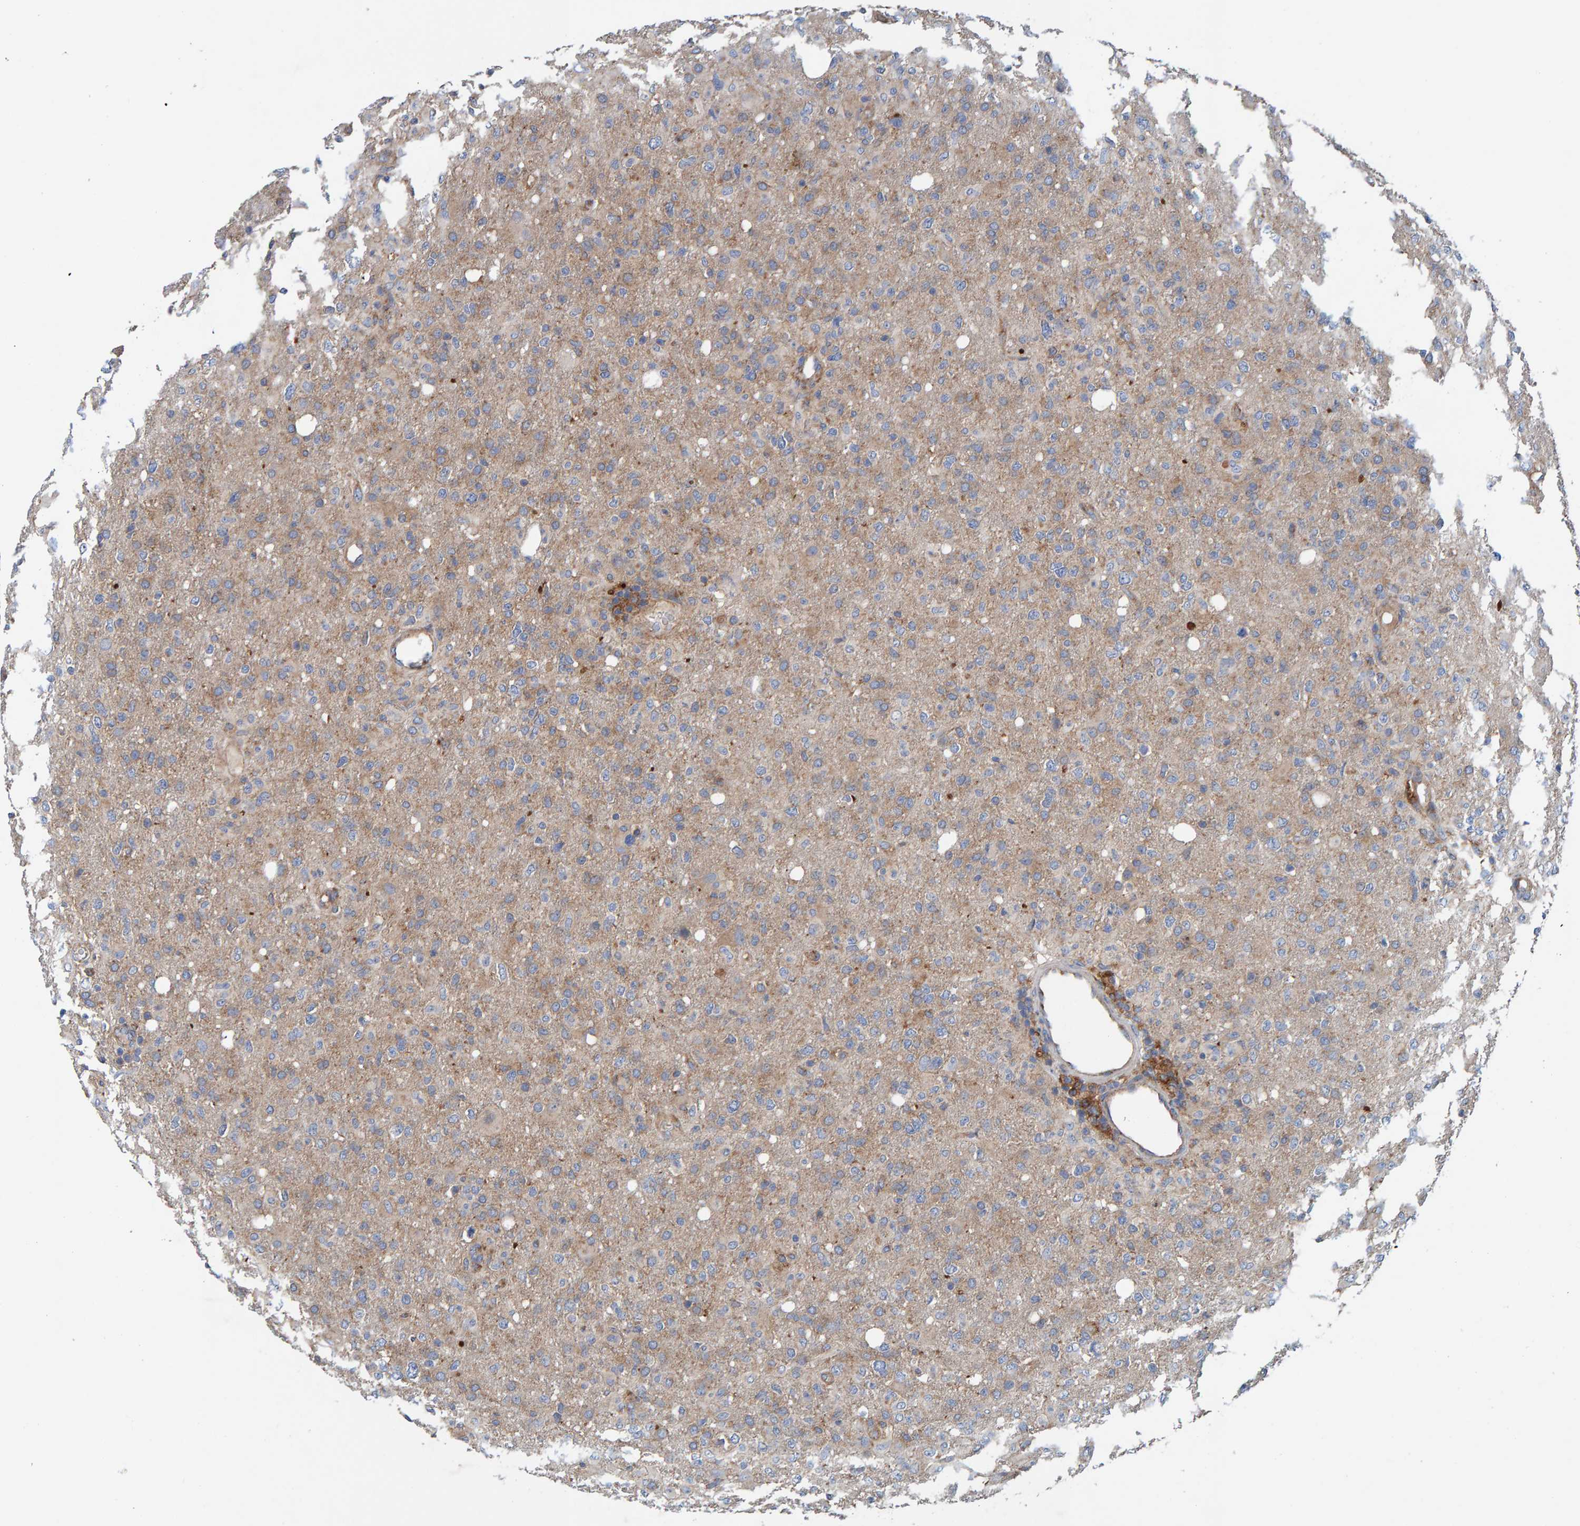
{"staining": {"intensity": "weak", "quantity": "25%-75%", "location": "cytoplasmic/membranous"}, "tissue": "glioma", "cell_type": "Tumor cells", "image_type": "cancer", "snomed": [{"axis": "morphology", "description": "Glioma, malignant, High grade"}, {"axis": "topography", "description": "Brain"}], "caption": "Weak cytoplasmic/membranous protein staining is present in about 25%-75% of tumor cells in high-grade glioma (malignant).", "gene": "MKLN1", "patient": {"sex": "female", "age": 57}}